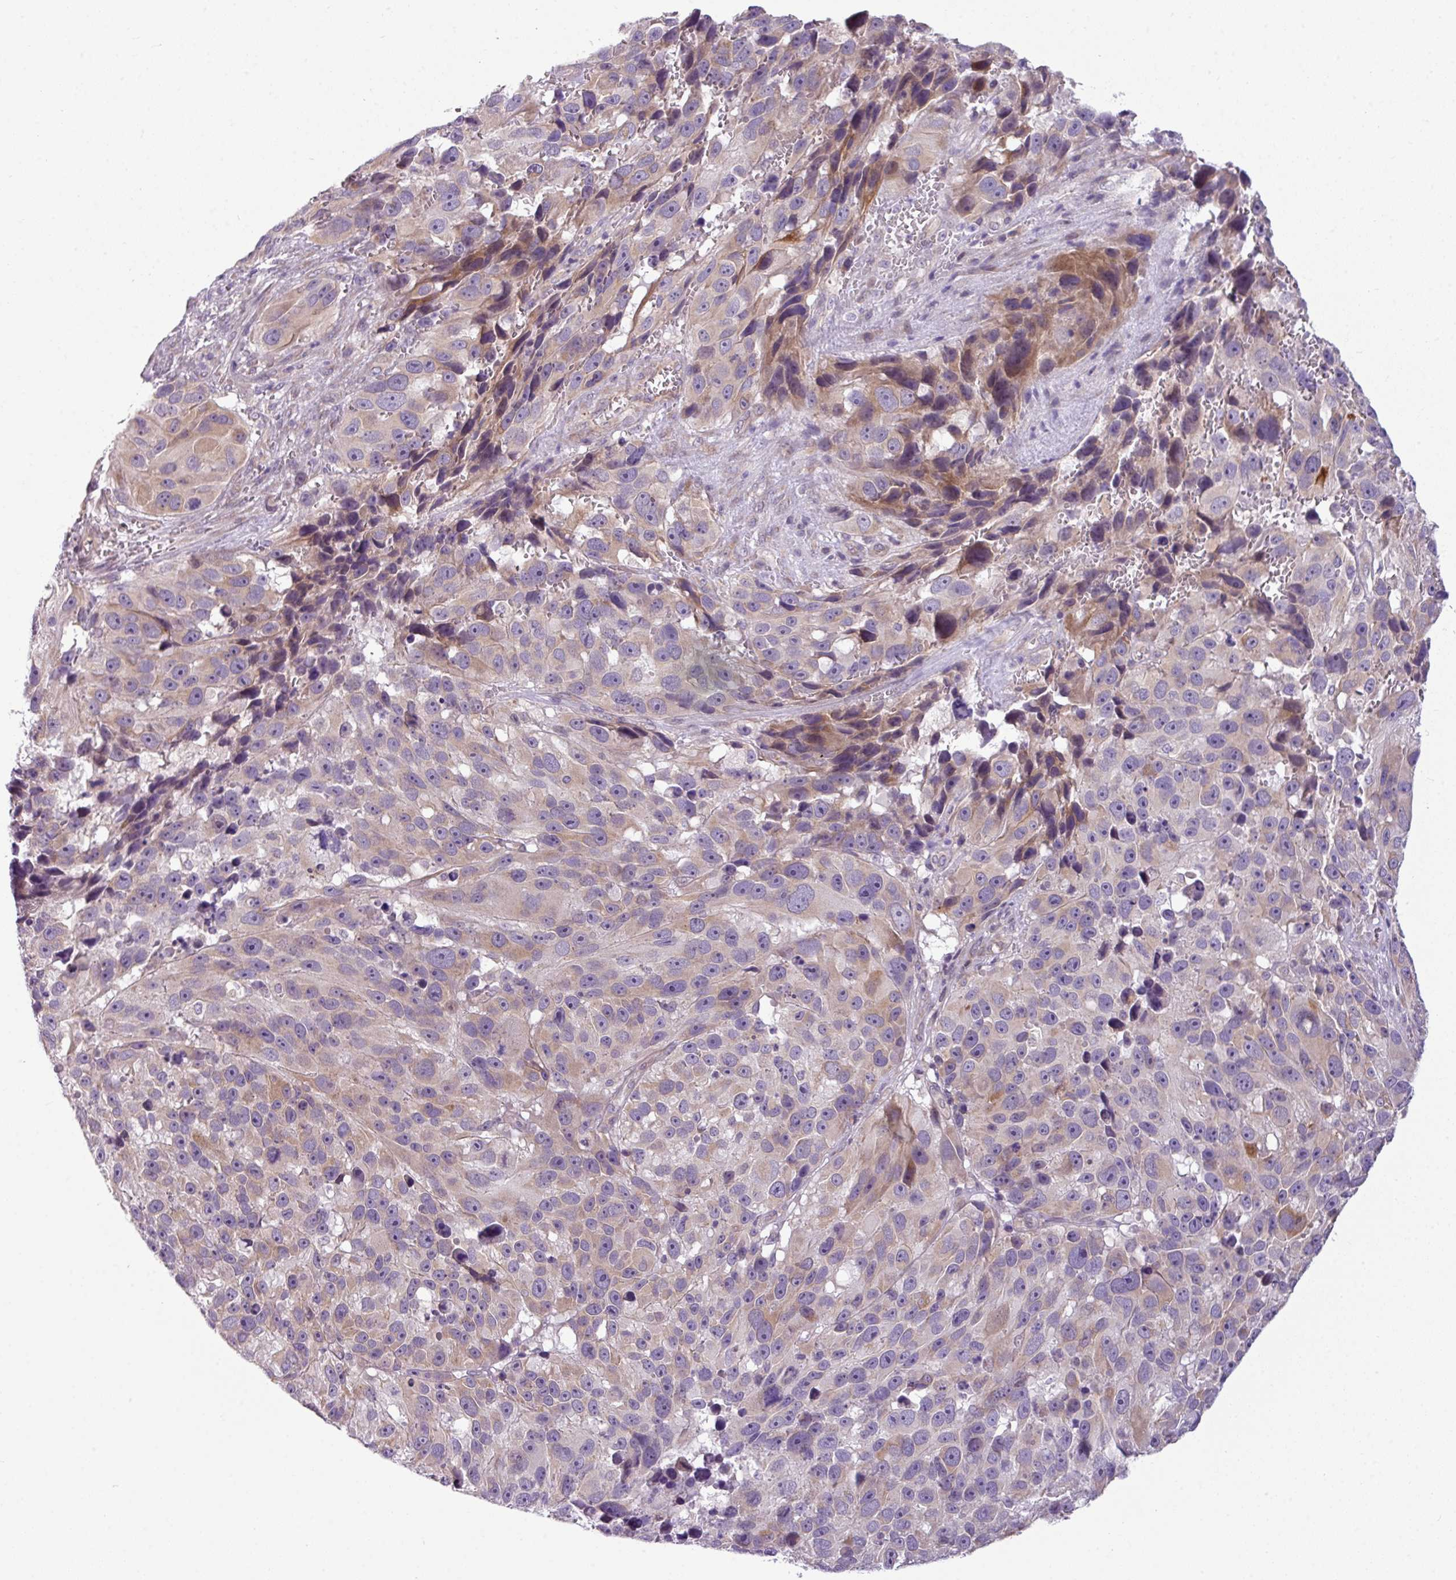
{"staining": {"intensity": "moderate", "quantity": ">75%", "location": "cytoplasmic/membranous"}, "tissue": "melanoma", "cell_type": "Tumor cells", "image_type": "cancer", "snomed": [{"axis": "morphology", "description": "Malignant melanoma, NOS"}, {"axis": "topography", "description": "Skin"}], "caption": "This photomicrograph demonstrates malignant melanoma stained with immunohistochemistry (IHC) to label a protein in brown. The cytoplasmic/membranous of tumor cells show moderate positivity for the protein. Nuclei are counter-stained blue.", "gene": "TOR1AIP2", "patient": {"sex": "male", "age": 84}}